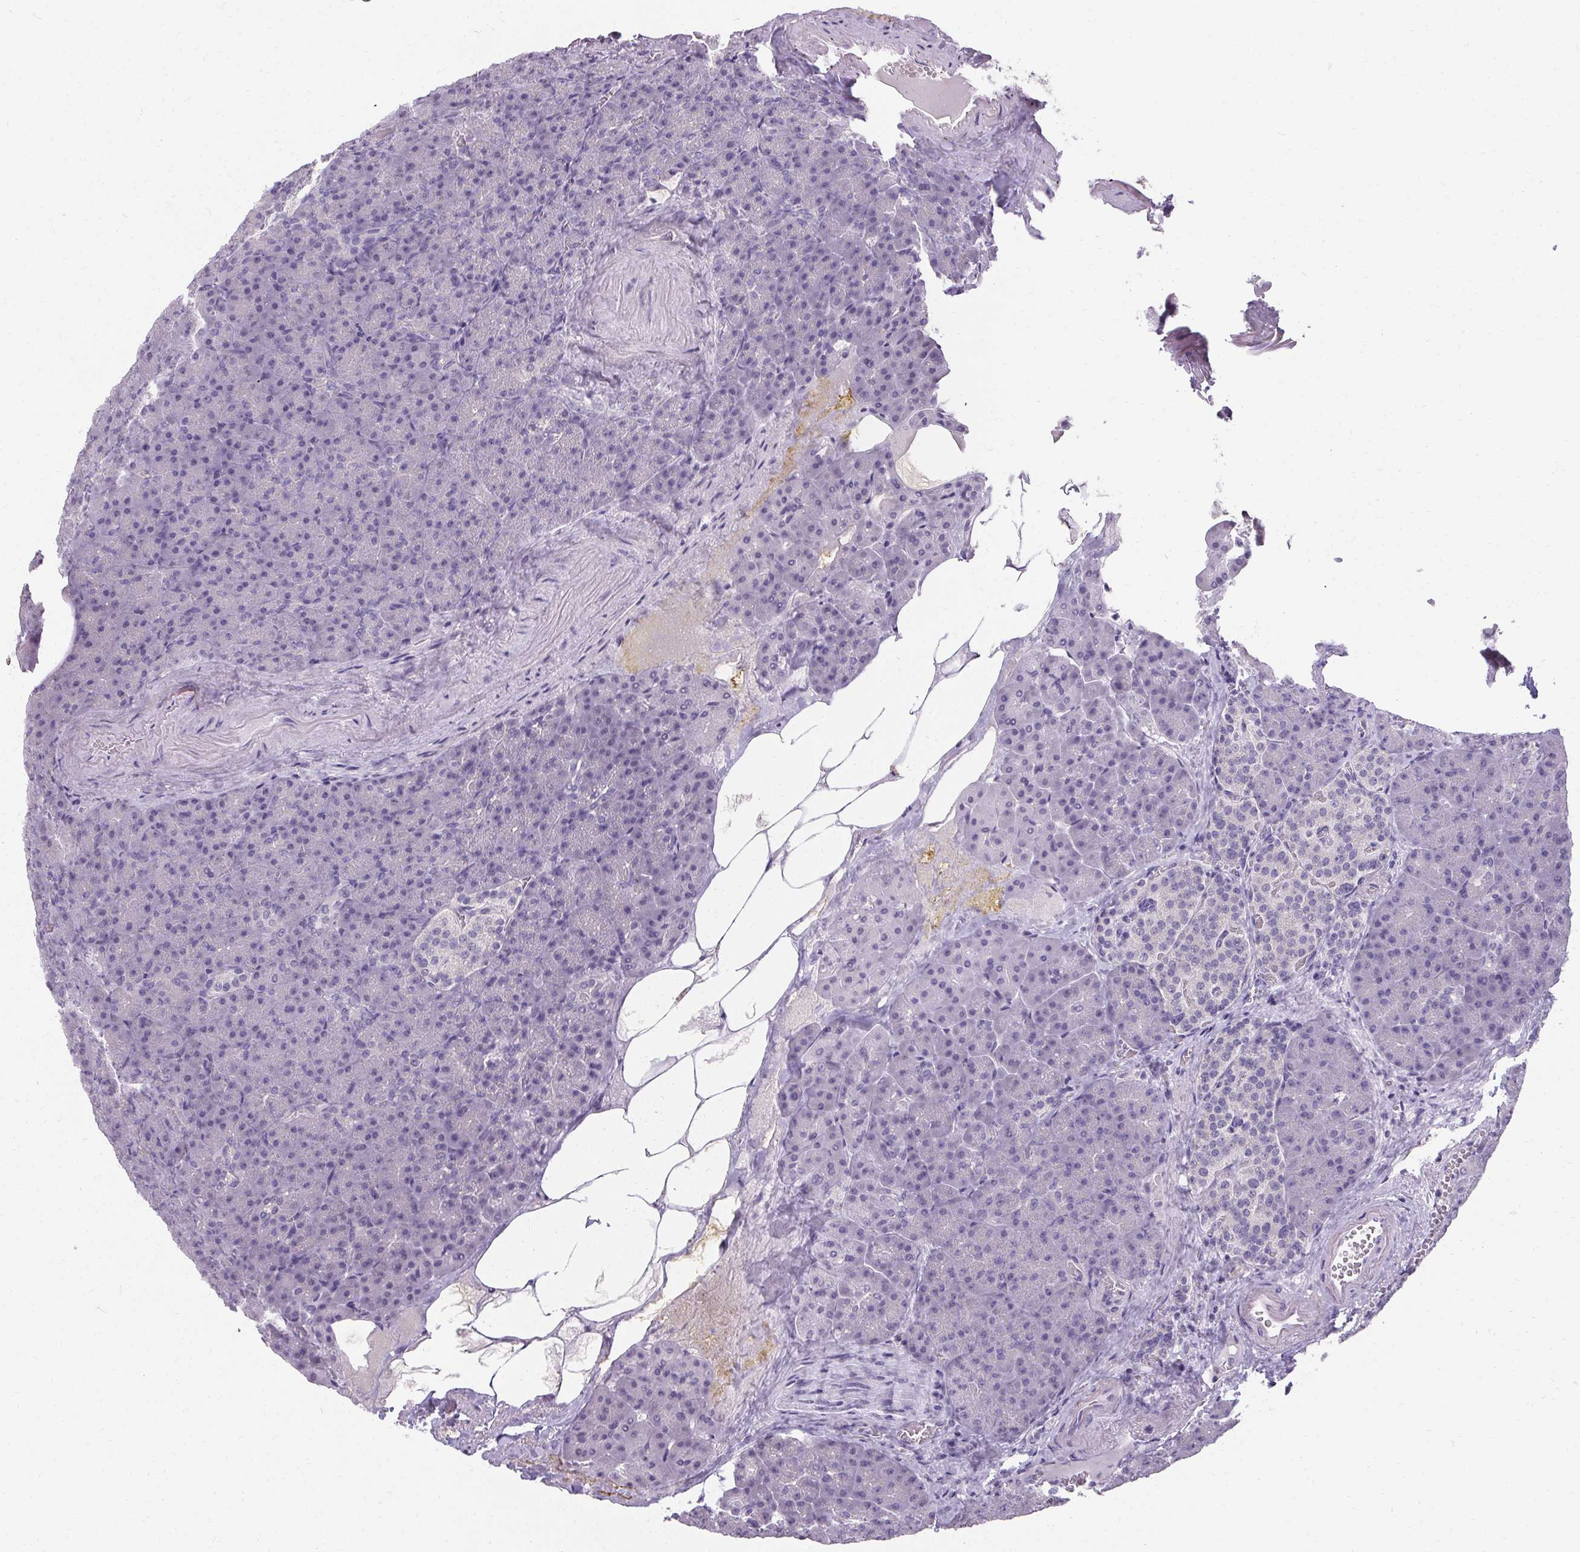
{"staining": {"intensity": "negative", "quantity": "none", "location": "none"}, "tissue": "pancreas", "cell_type": "Exocrine glandular cells", "image_type": "normal", "snomed": [{"axis": "morphology", "description": "Normal tissue, NOS"}, {"axis": "topography", "description": "Pancreas"}], "caption": "An image of pancreas stained for a protein reveals no brown staining in exocrine glandular cells. Nuclei are stained in blue.", "gene": "PMEL", "patient": {"sex": "female", "age": 74}}